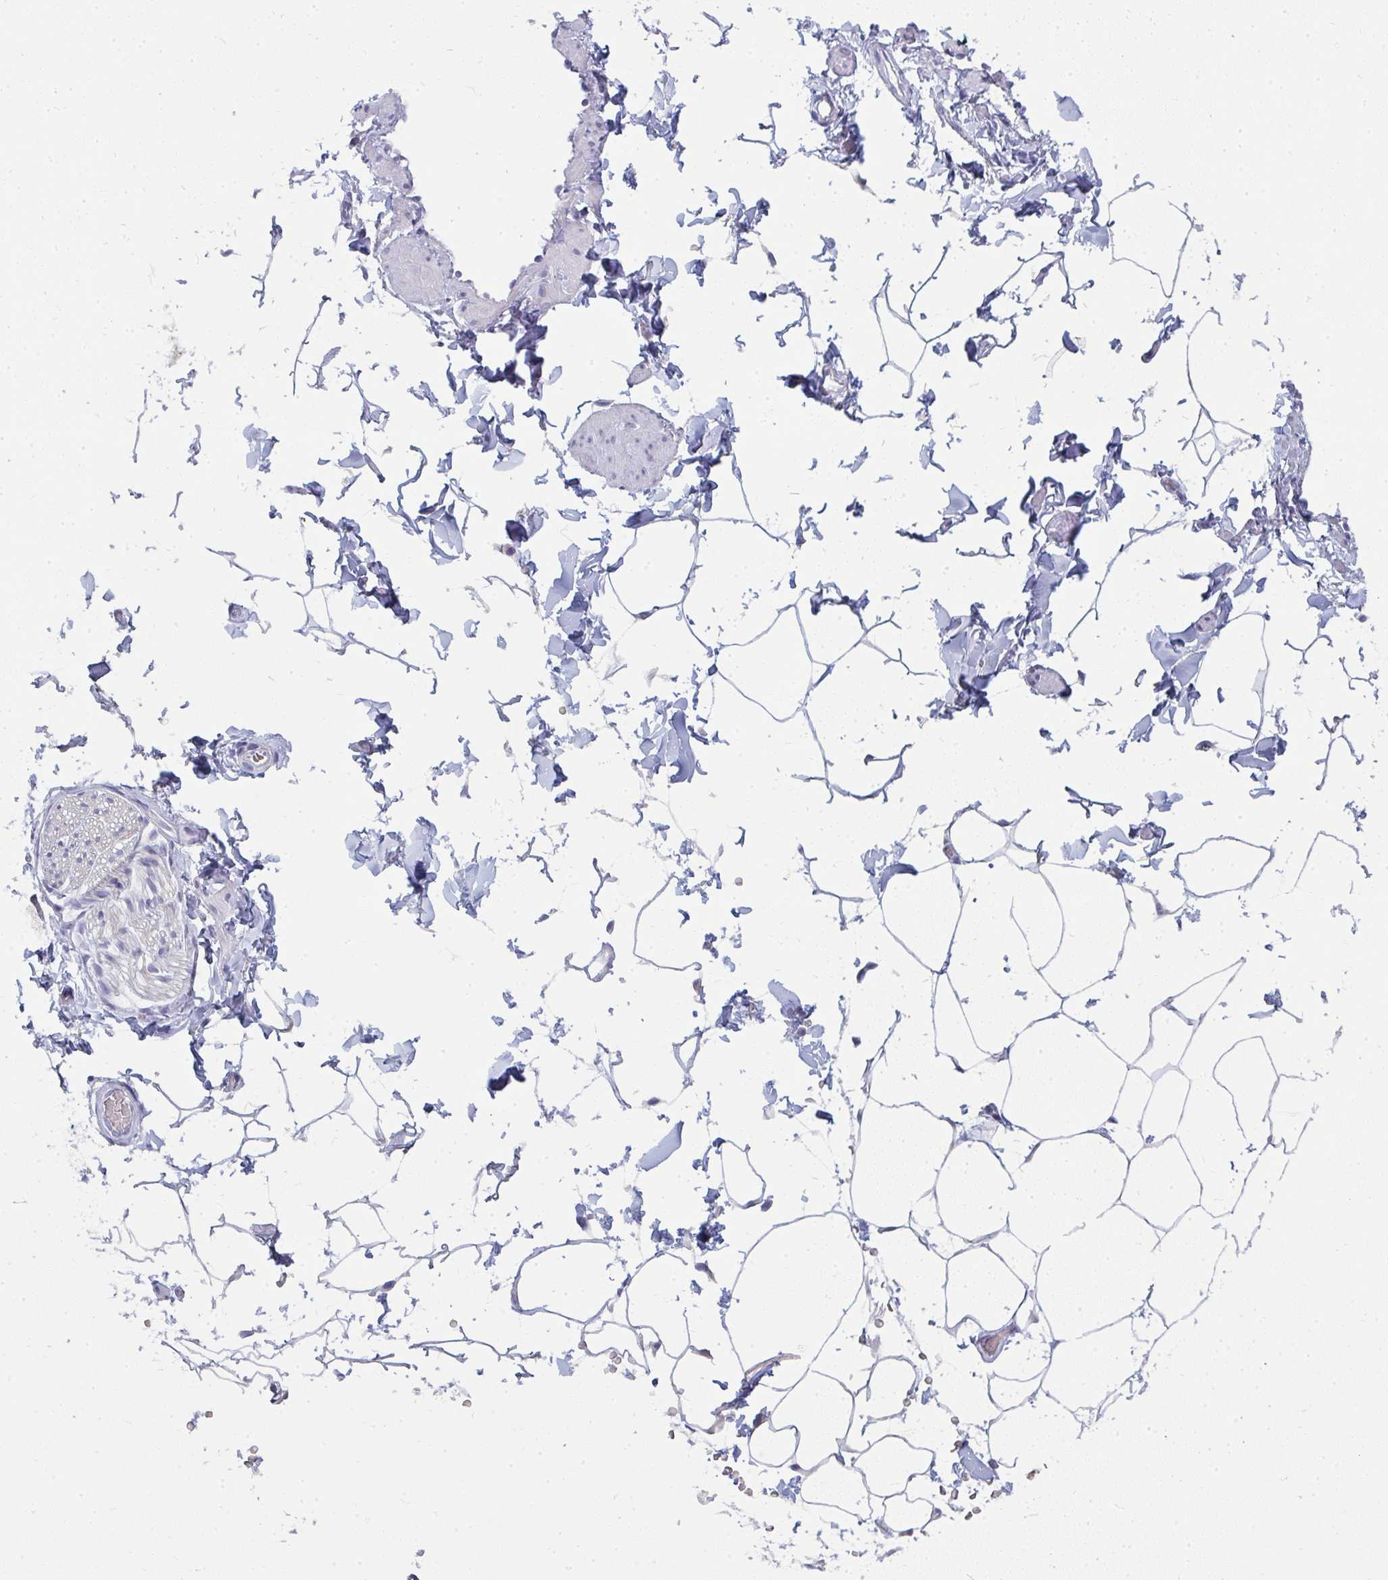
{"staining": {"intensity": "negative", "quantity": "none", "location": "none"}, "tissue": "adipose tissue", "cell_type": "Adipocytes", "image_type": "normal", "snomed": [{"axis": "morphology", "description": "Normal tissue, NOS"}, {"axis": "topography", "description": "Epididymis"}, {"axis": "topography", "description": "Peripheral nerve tissue"}], "caption": "Protein analysis of unremarkable adipose tissue demonstrates no significant positivity in adipocytes.", "gene": "SHB", "patient": {"sex": "male", "age": 32}}